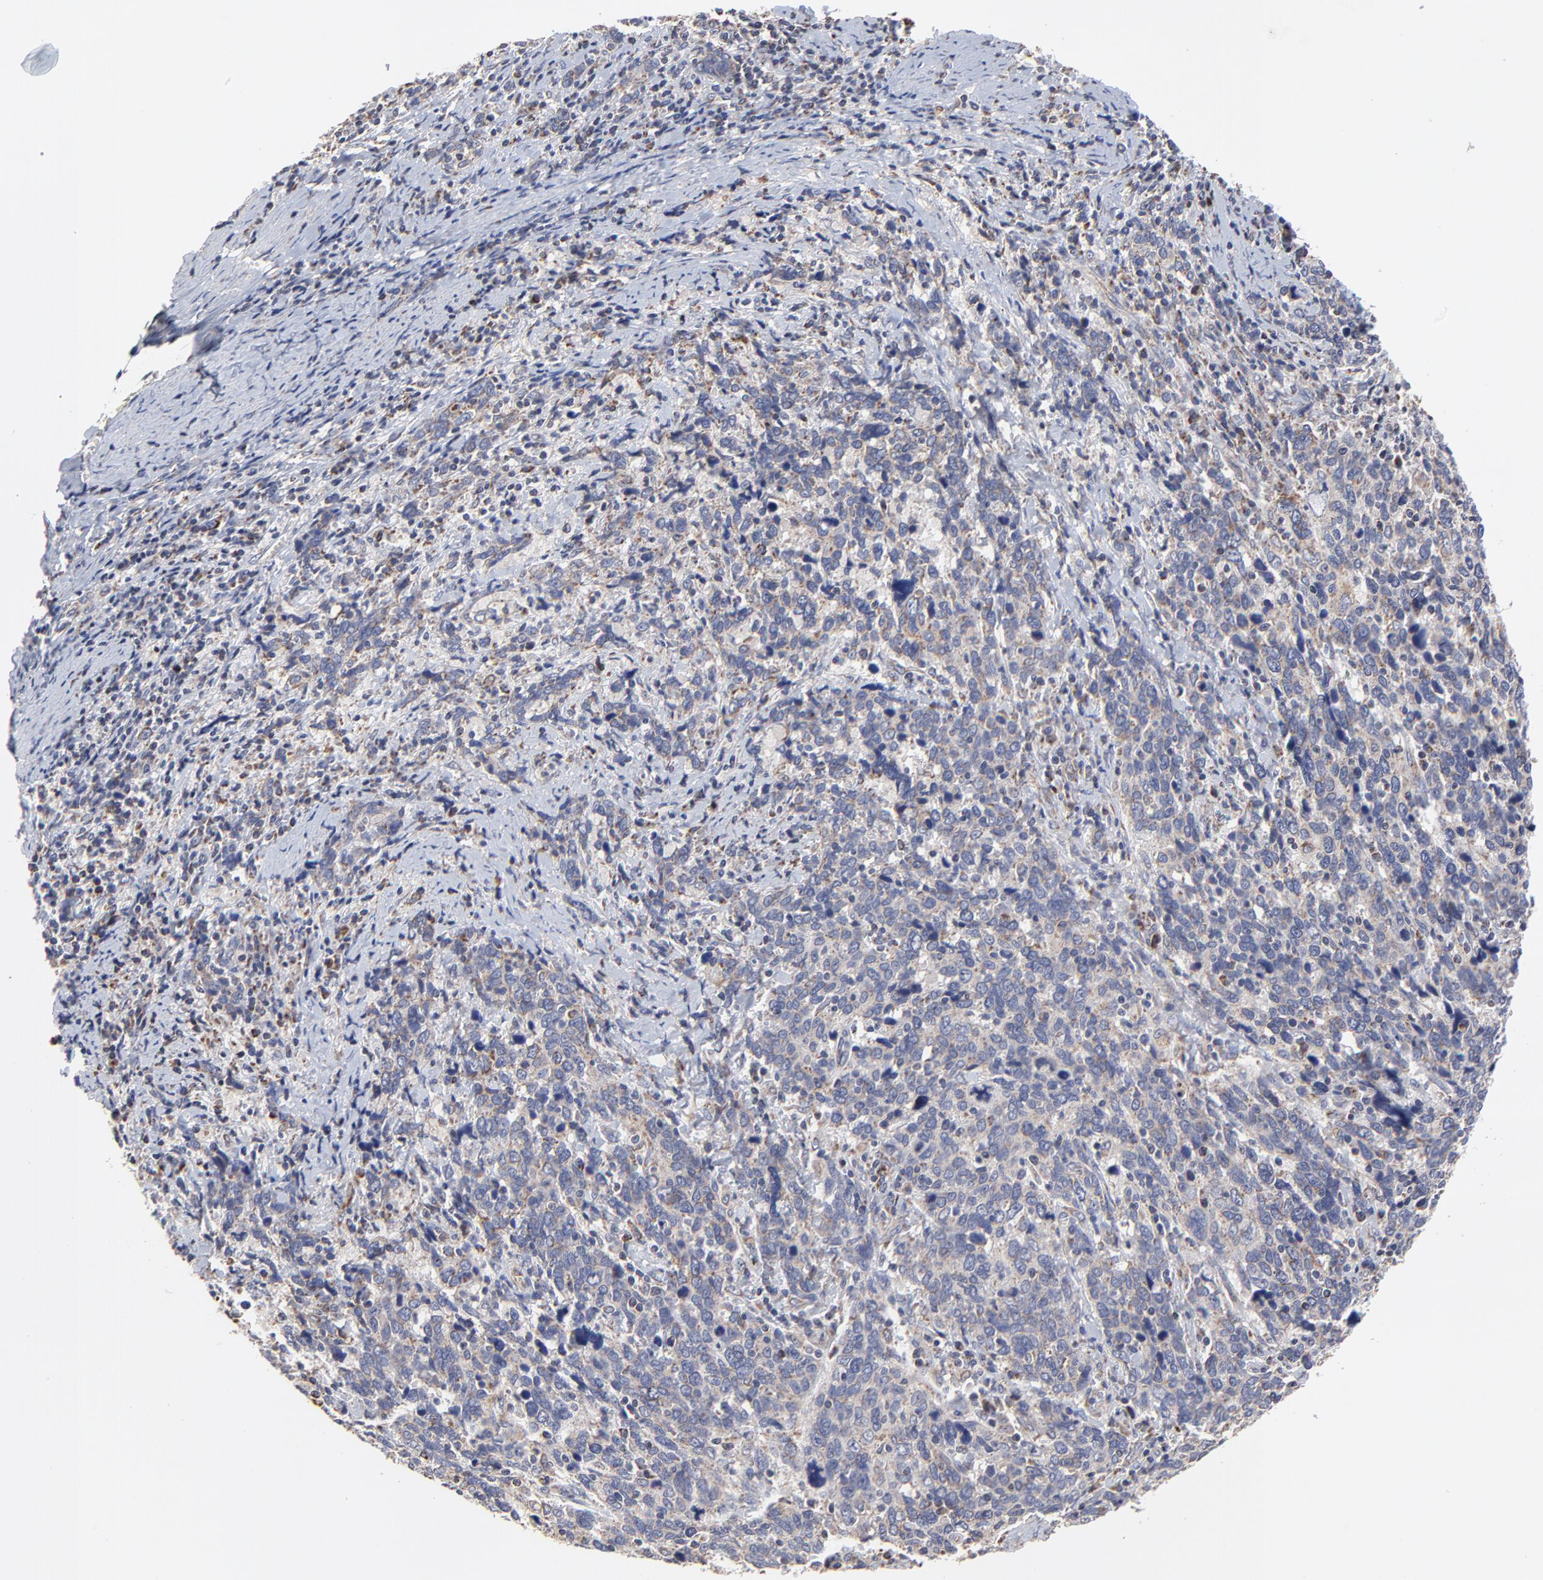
{"staining": {"intensity": "negative", "quantity": "none", "location": "none"}, "tissue": "cervical cancer", "cell_type": "Tumor cells", "image_type": "cancer", "snomed": [{"axis": "morphology", "description": "Squamous cell carcinoma, NOS"}, {"axis": "topography", "description": "Cervix"}], "caption": "Micrograph shows no protein staining in tumor cells of cervical cancer tissue. Brightfield microscopy of immunohistochemistry (IHC) stained with DAB (brown) and hematoxylin (blue), captured at high magnification.", "gene": "ZNF550", "patient": {"sex": "female", "age": 41}}